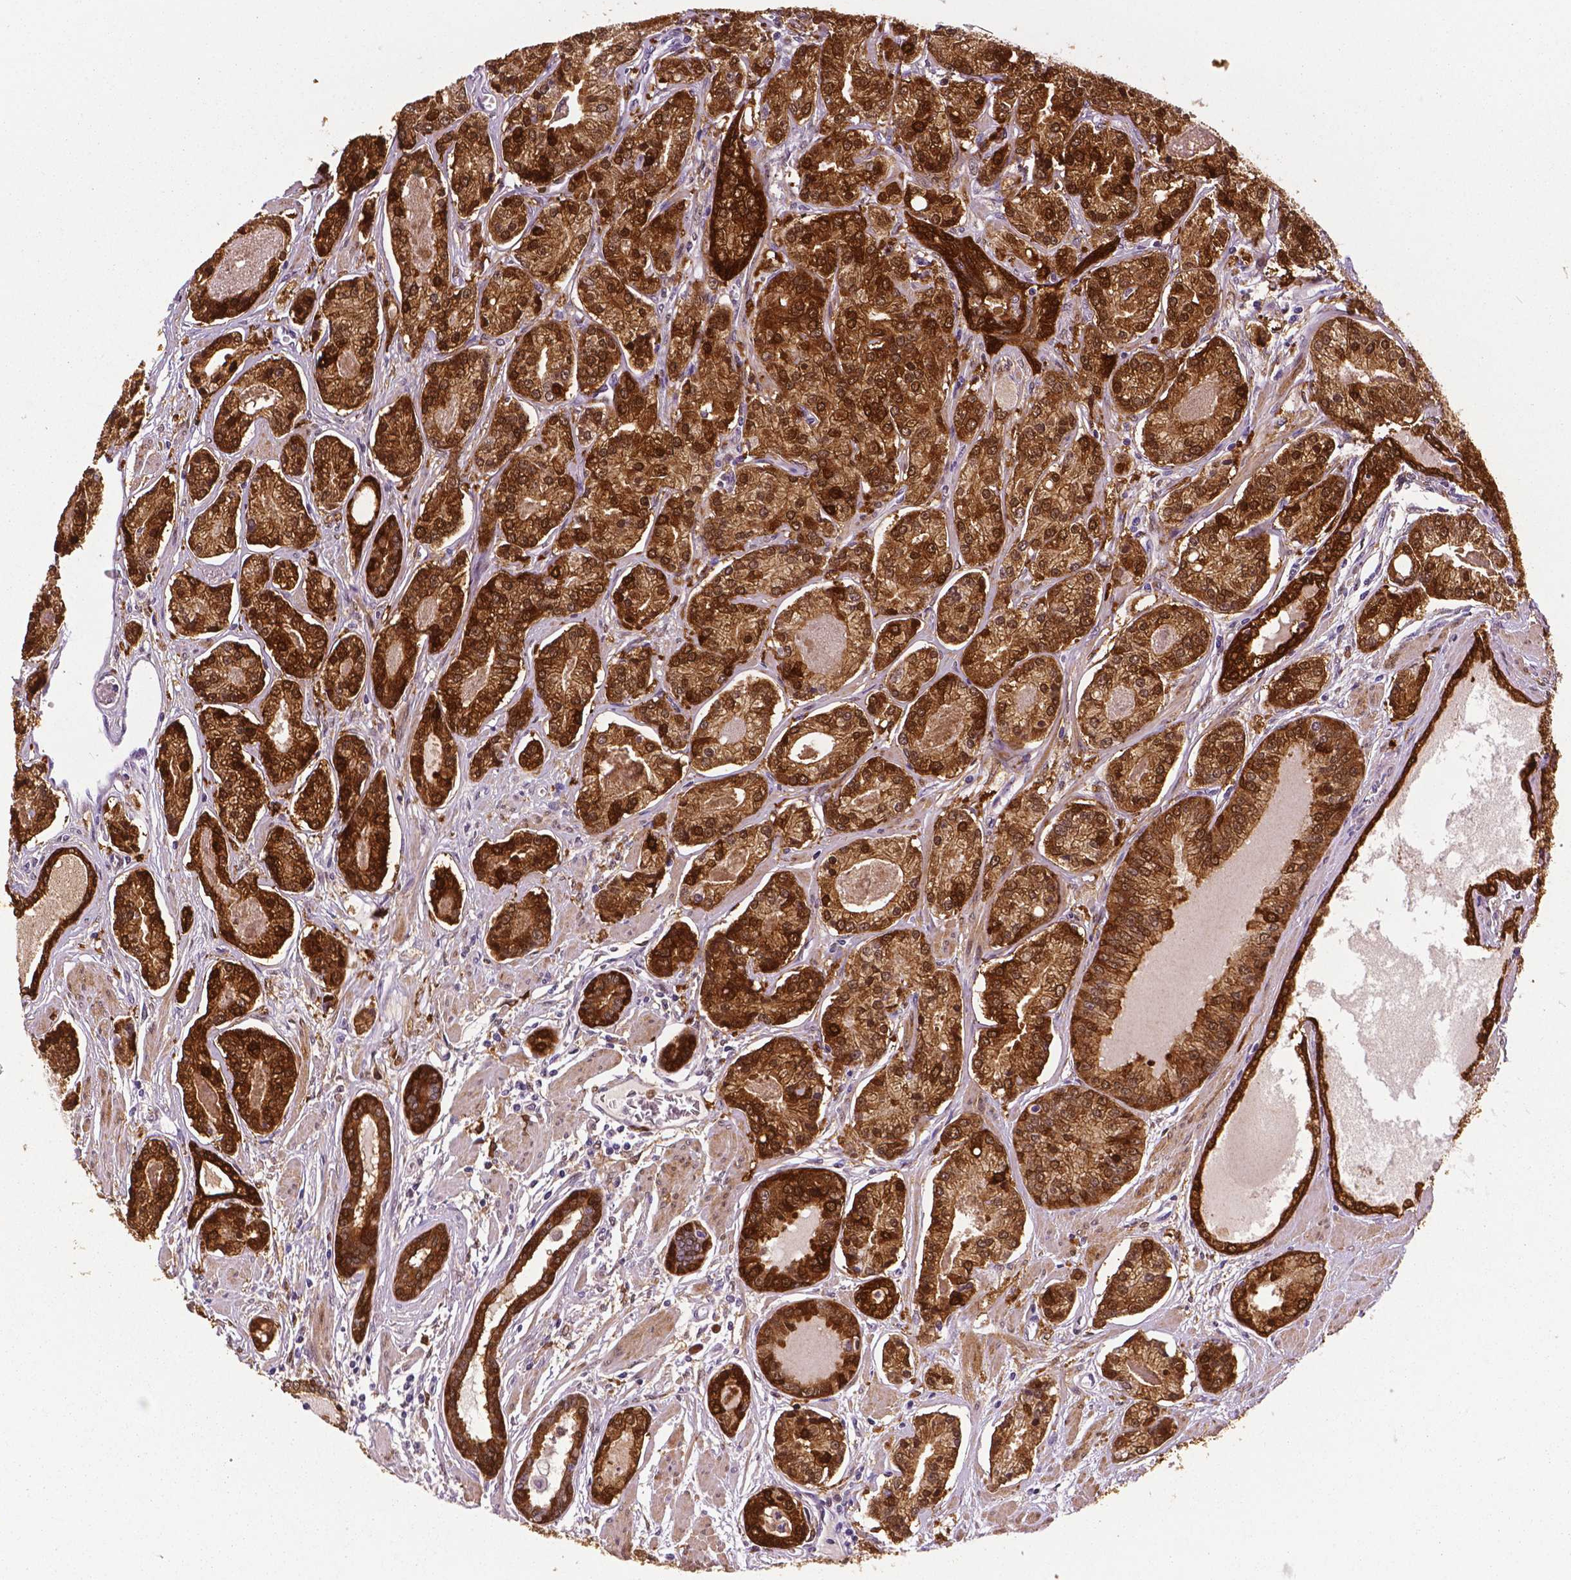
{"staining": {"intensity": "strong", "quantity": ">75%", "location": "cytoplasmic/membranous"}, "tissue": "prostate cancer", "cell_type": "Tumor cells", "image_type": "cancer", "snomed": [{"axis": "morphology", "description": "Adenocarcinoma, NOS"}, {"axis": "topography", "description": "Prostate"}], "caption": "A high-resolution histopathology image shows IHC staining of prostate adenocarcinoma, which shows strong cytoplasmic/membranous expression in about >75% of tumor cells. The protein is stained brown, and the nuclei are stained in blue (DAB (3,3'-diaminobenzidine) IHC with brightfield microscopy, high magnification).", "gene": "PHGDH", "patient": {"sex": "male", "age": 64}}